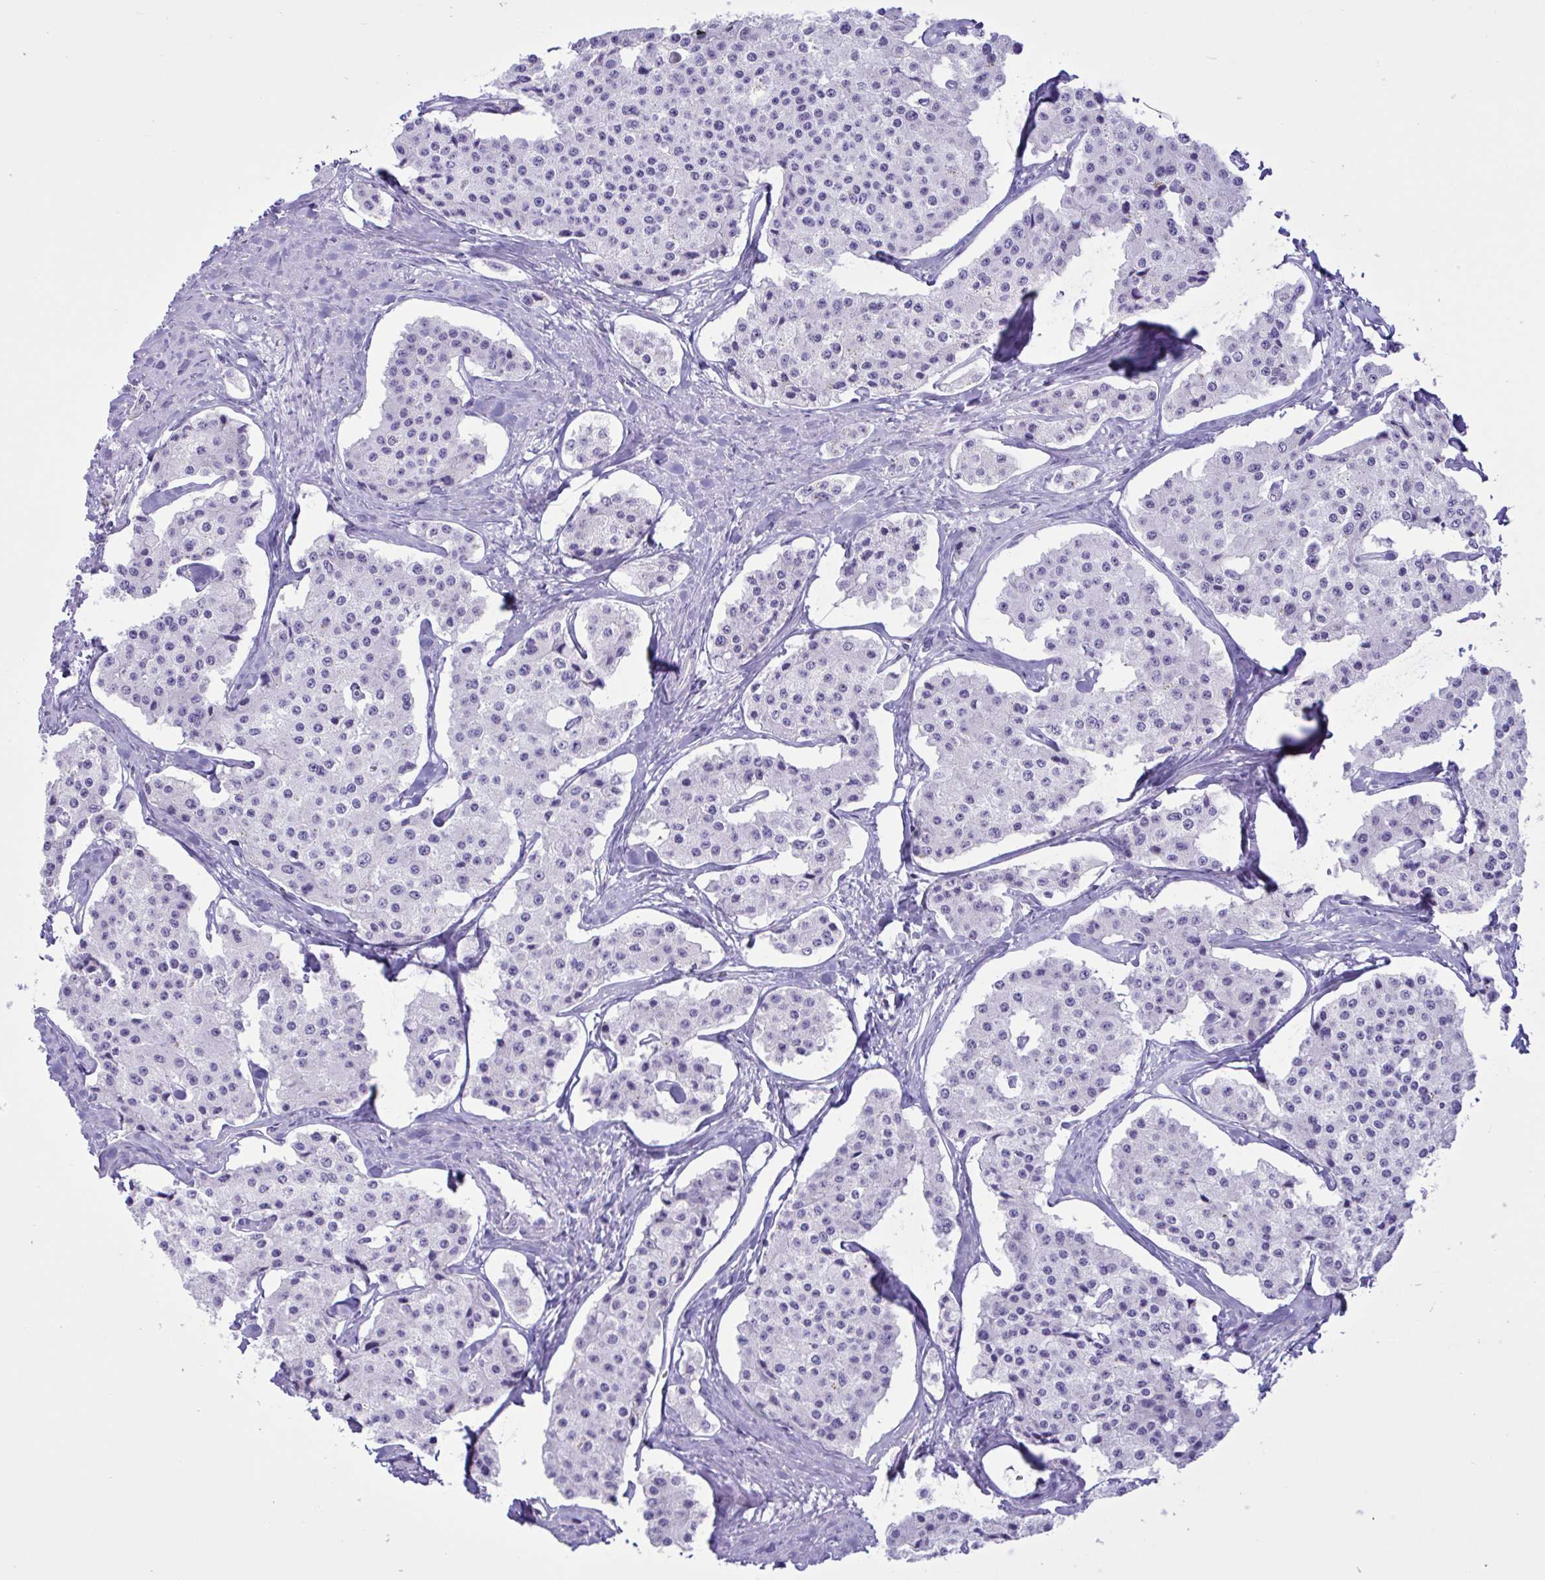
{"staining": {"intensity": "negative", "quantity": "none", "location": "none"}, "tissue": "carcinoid", "cell_type": "Tumor cells", "image_type": "cancer", "snomed": [{"axis": "morphology", "description": "Carcinoid, malignant, NOS"}, {"axis": "topography", "description": "Small intestine"}], "caption": "Carcinoid was stained to show a protein in brown. There is no significant expression in tumor cells.", "gene": "MRGPRG", "patient": {"sex": "female", "age": 65}}